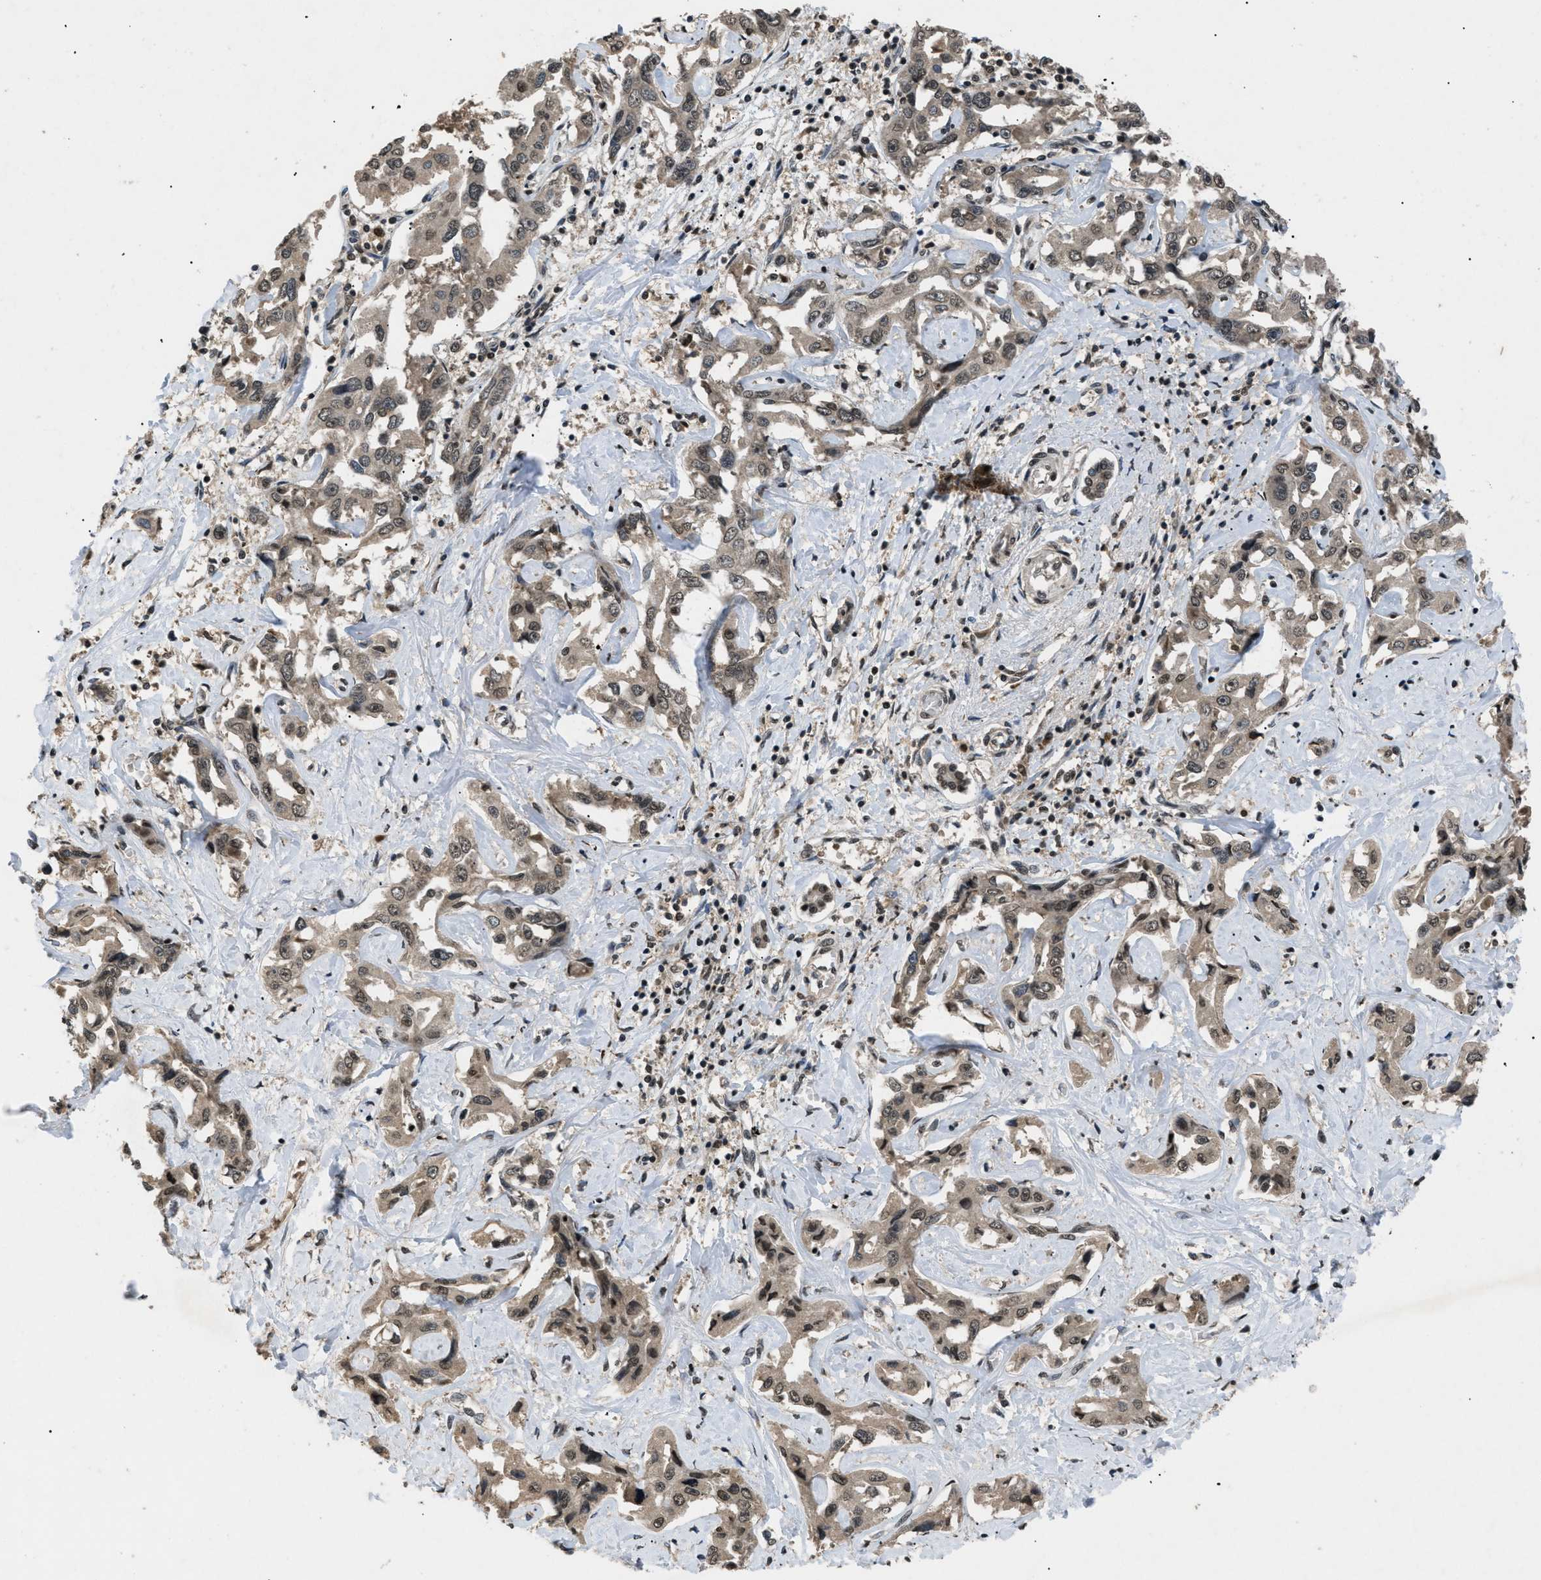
{"staining": {"intensity": "moderate", "quantity": "25%-75%", "location": "cytoplasmic/membranous,nuclear"}, "tissue": "liver cancer", "cell_type": "Tumor cells", "image_type": "cancer", "snomed": [{"axis": "morphology", "description": "Cholangiocarcinoma"}, {"axis": "topography", "description": "Liver"}], "caption": "Brown immunohistochemical staining in liver cancer (cholangiocarcinoma) displays moderate cytoplasmic/membranous and nuclear expression in approximately 25%-75% of tumor cells.", "gene": "RBM5", "patient": {"sex": "male", "age": 59}}